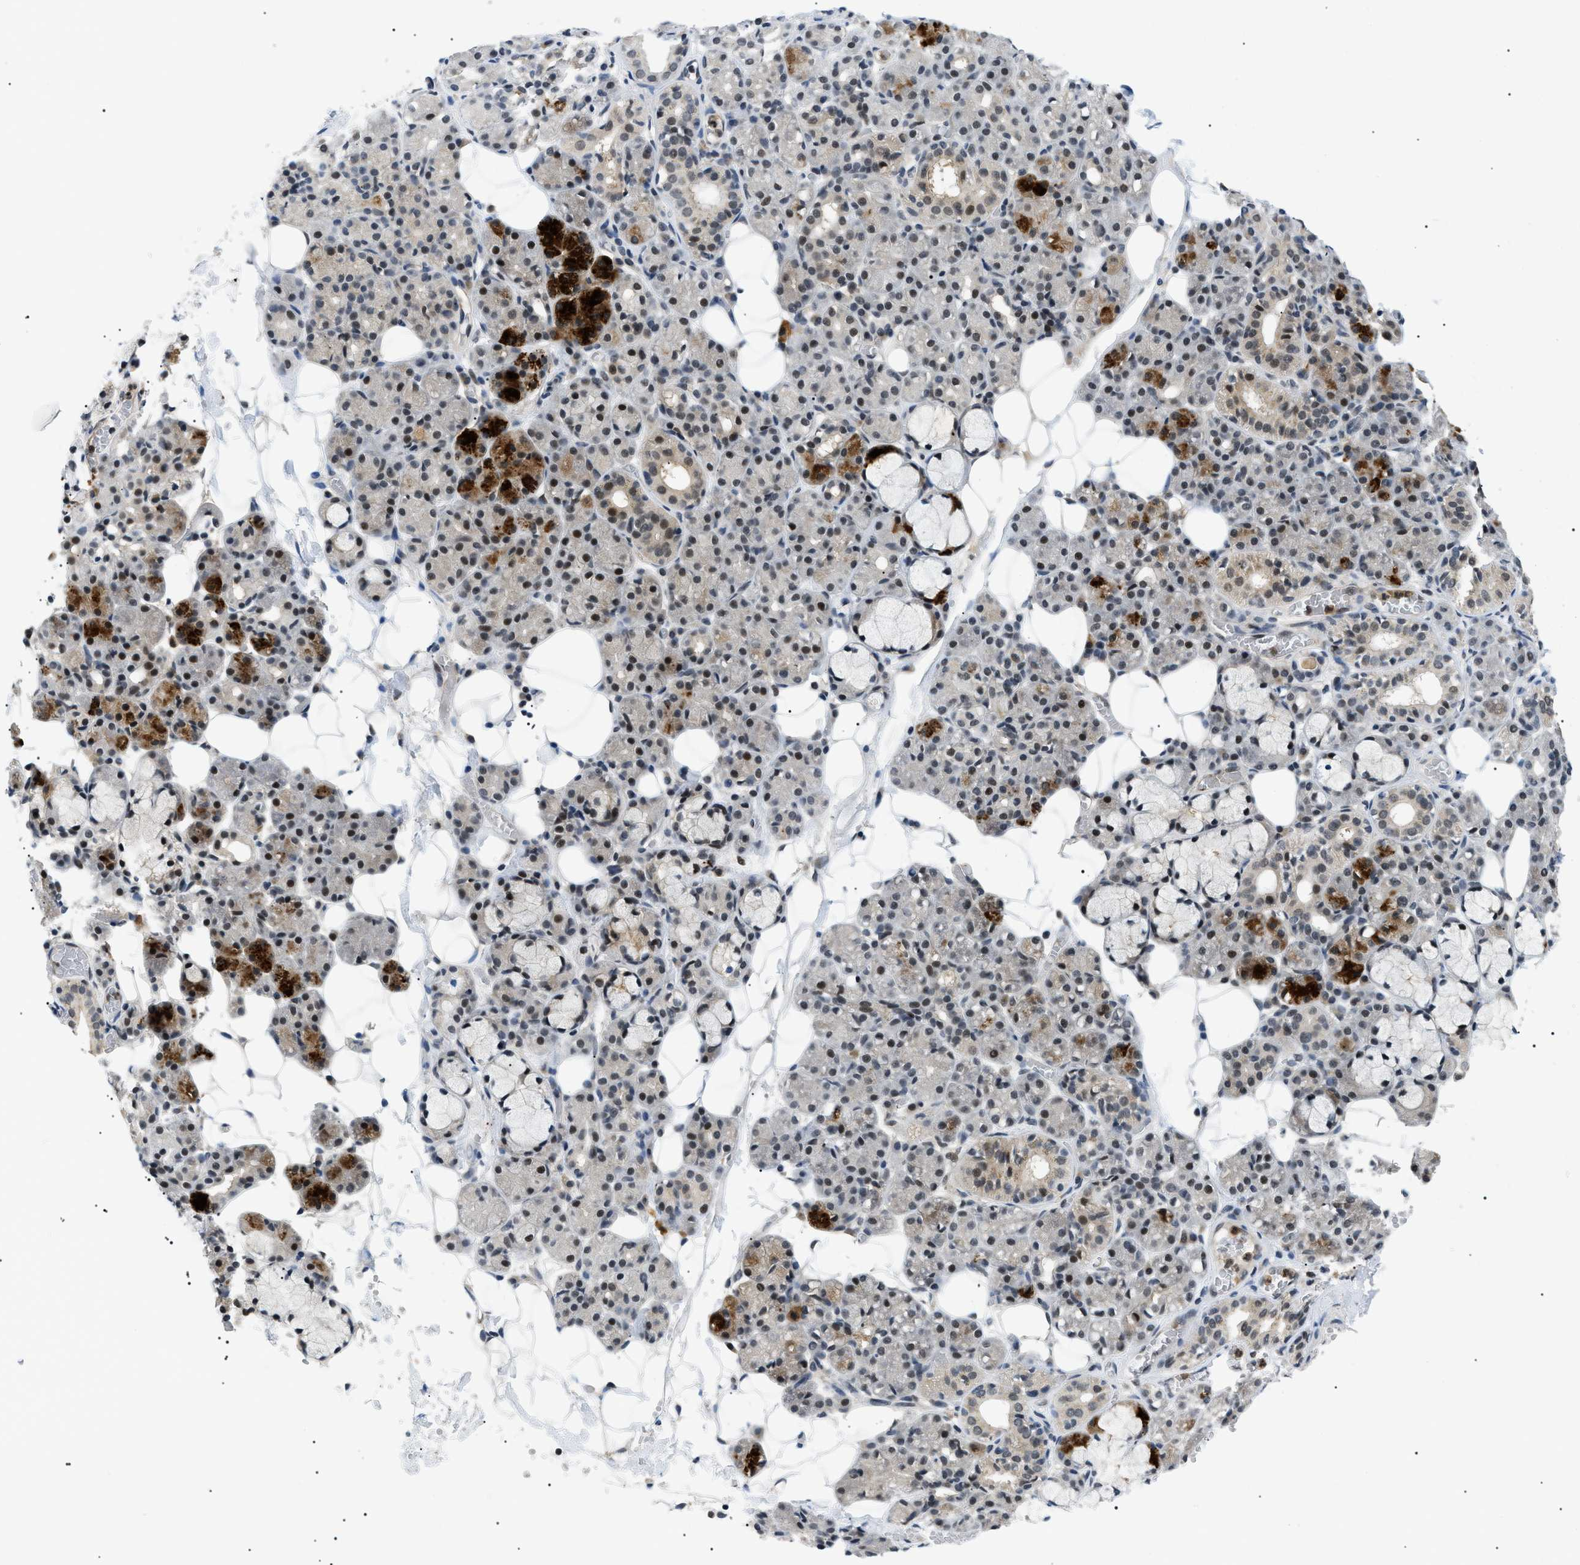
{"staining": {"intensity": "strong", "quantity": ">75%", "location": "cytoplasmic/membranous,nuclear"}, "tissue": "salivary gland", "cell_type": "Glandular cells", "image_type": "normal", "snomed": [{"axis": "morphology", "description": "Normal tissue, NOS"}, {"axis": "topography", "description": "Salivary gland"}], "caption": "Protein staining of normal salivary gland reveals strong cytoplasmic/membranous,nuclear staining in approximately >75% of glandular cells. (DAB IHC, brown staining for protein, blue staining for nuclei).", "gene": "RBM15", "patient": {"sex": "male", "age": 63}}